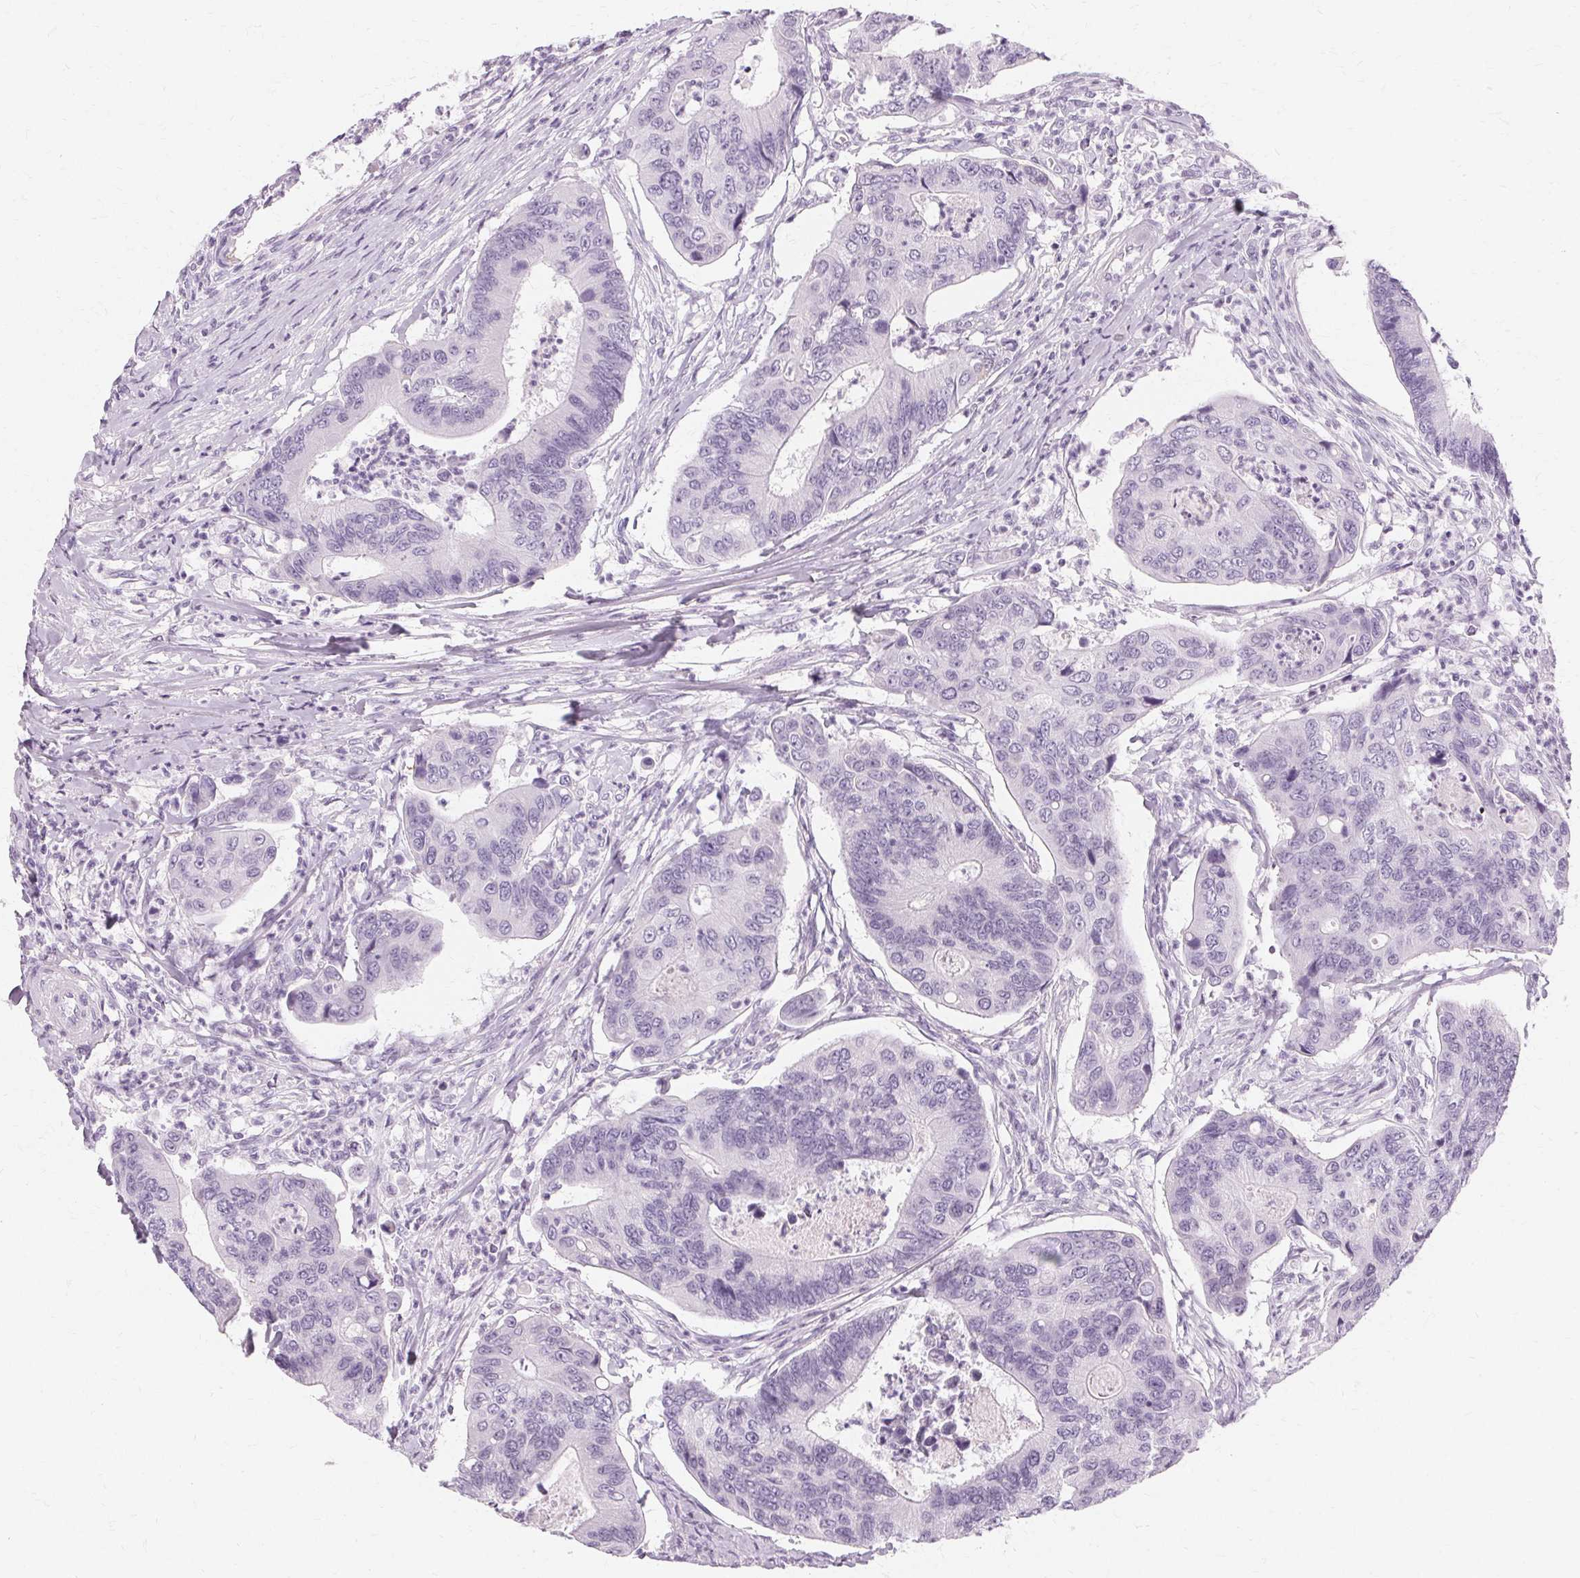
{"staining": {"intensity": "negative", "quantity": "none", "location": "none"}, "tissue": "colorectal cancer", "cell_type": "Tumor cells", "image_type": "cancer", "snomed": [{"axis": "morphology", "description": "Adenocarcinoma, NOS"}, {"axis": "topography", "description": "Colon"}], "caption": "Tumor cells are negative for protein expression in human colorectal cancer.", "gene": "KRT6C", "patient": {"sex": "female", "age": 67}}